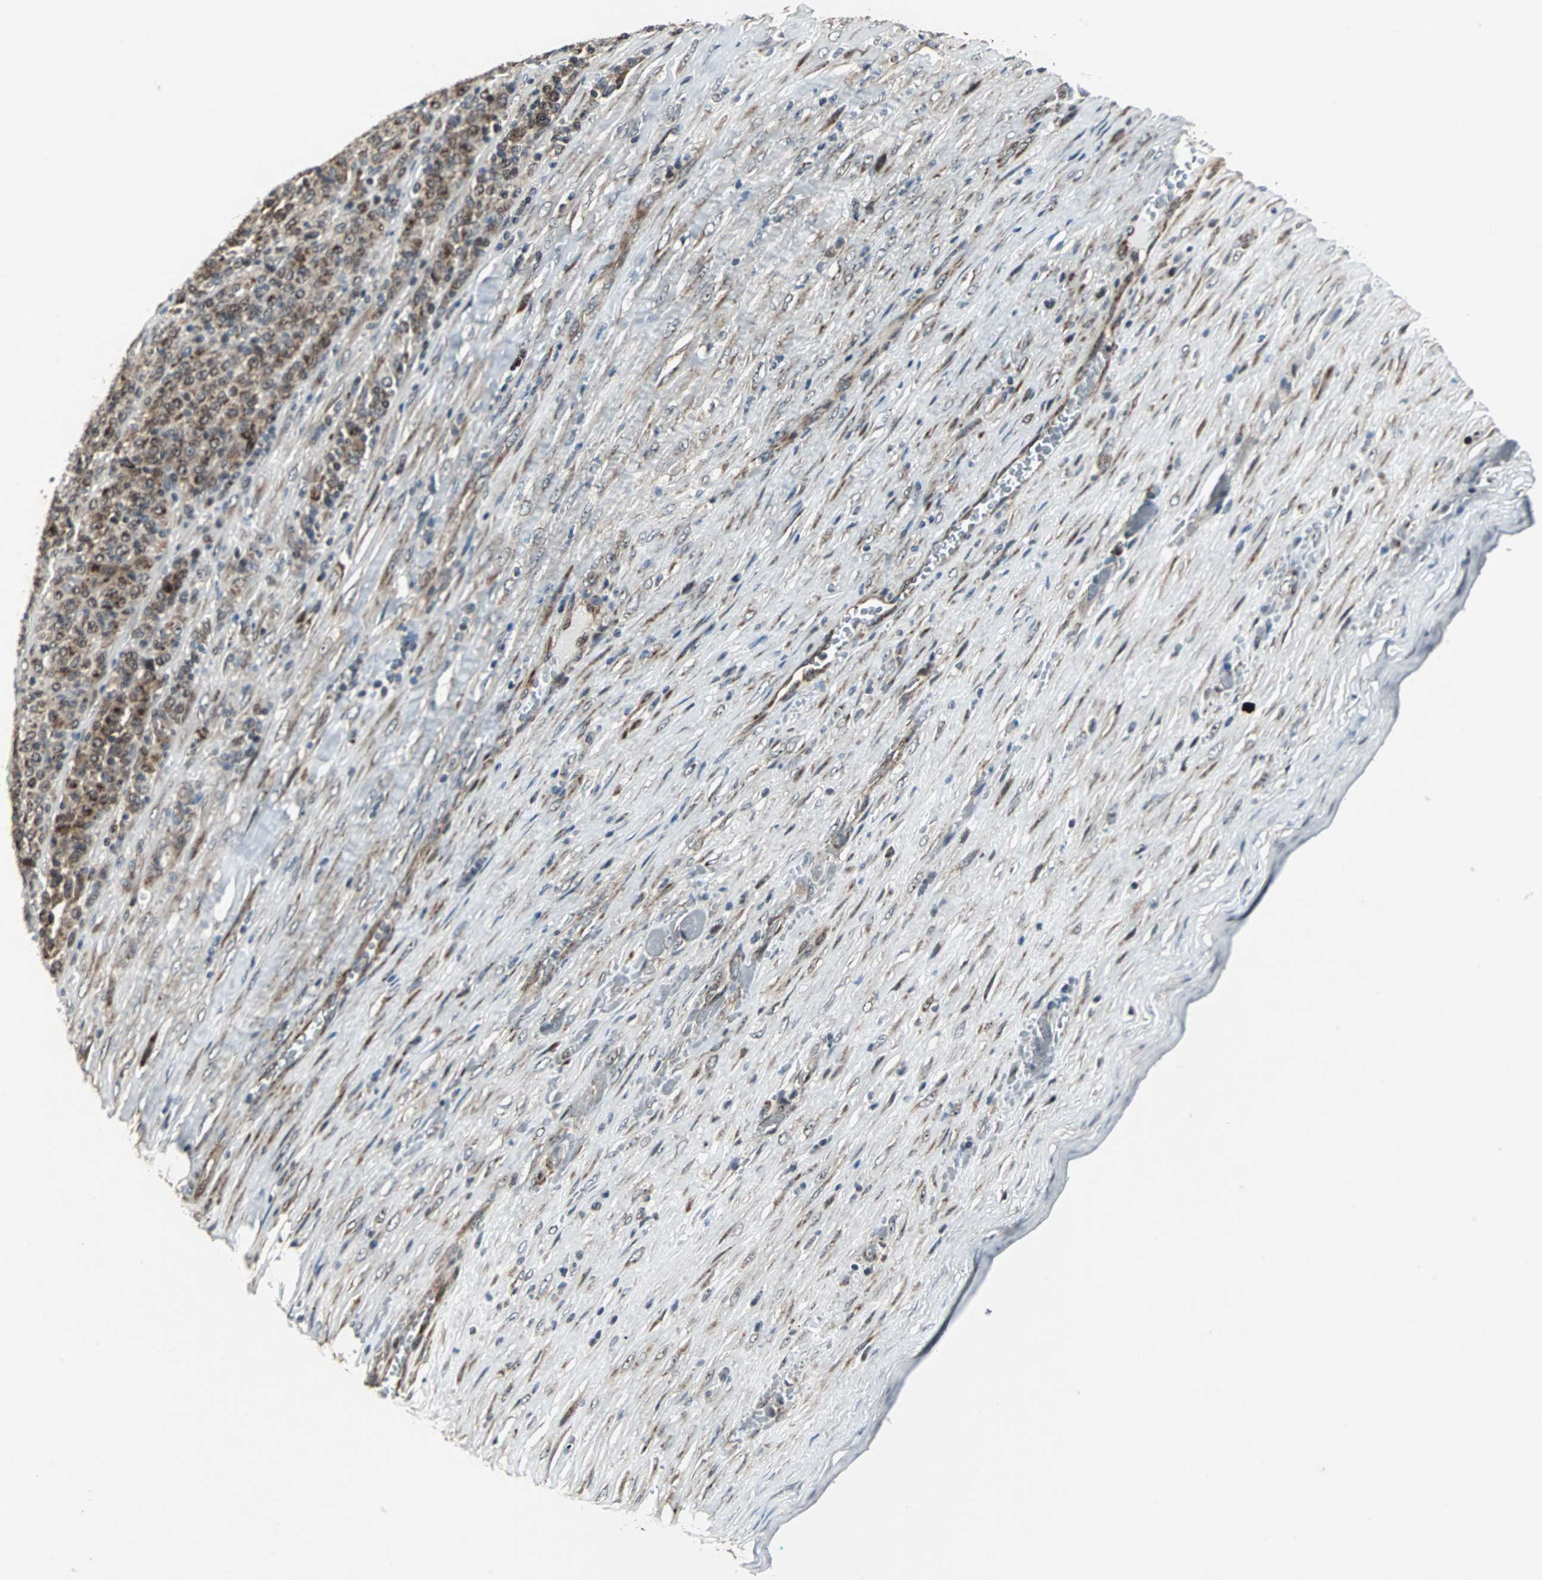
{"staining": {"intensity": "strong", "quantity": ">75%", "location": "cytoplasmic/membranous"}, "tissue": "melanoma", "cell_type": "Tumor cells", "image_type": "cancer", "snomed": [{"axis": "morphology", "description": "Malignant melanoma, Metastatic site"}, {"axis": "topography", "description": "Pancreas"}], "caption": "Protein expression analysis of melanoma displays strong cytoplasmic/membranous staining in approximately >75% of tumor cells. The staining was performed using DAB to visualize the protein expression in brown, while the nuclei were stained in blue with hematoxylin (Magnification: 20x).", "gene": "MRPL40", "patient": {"sex": "female", "age": 30}}